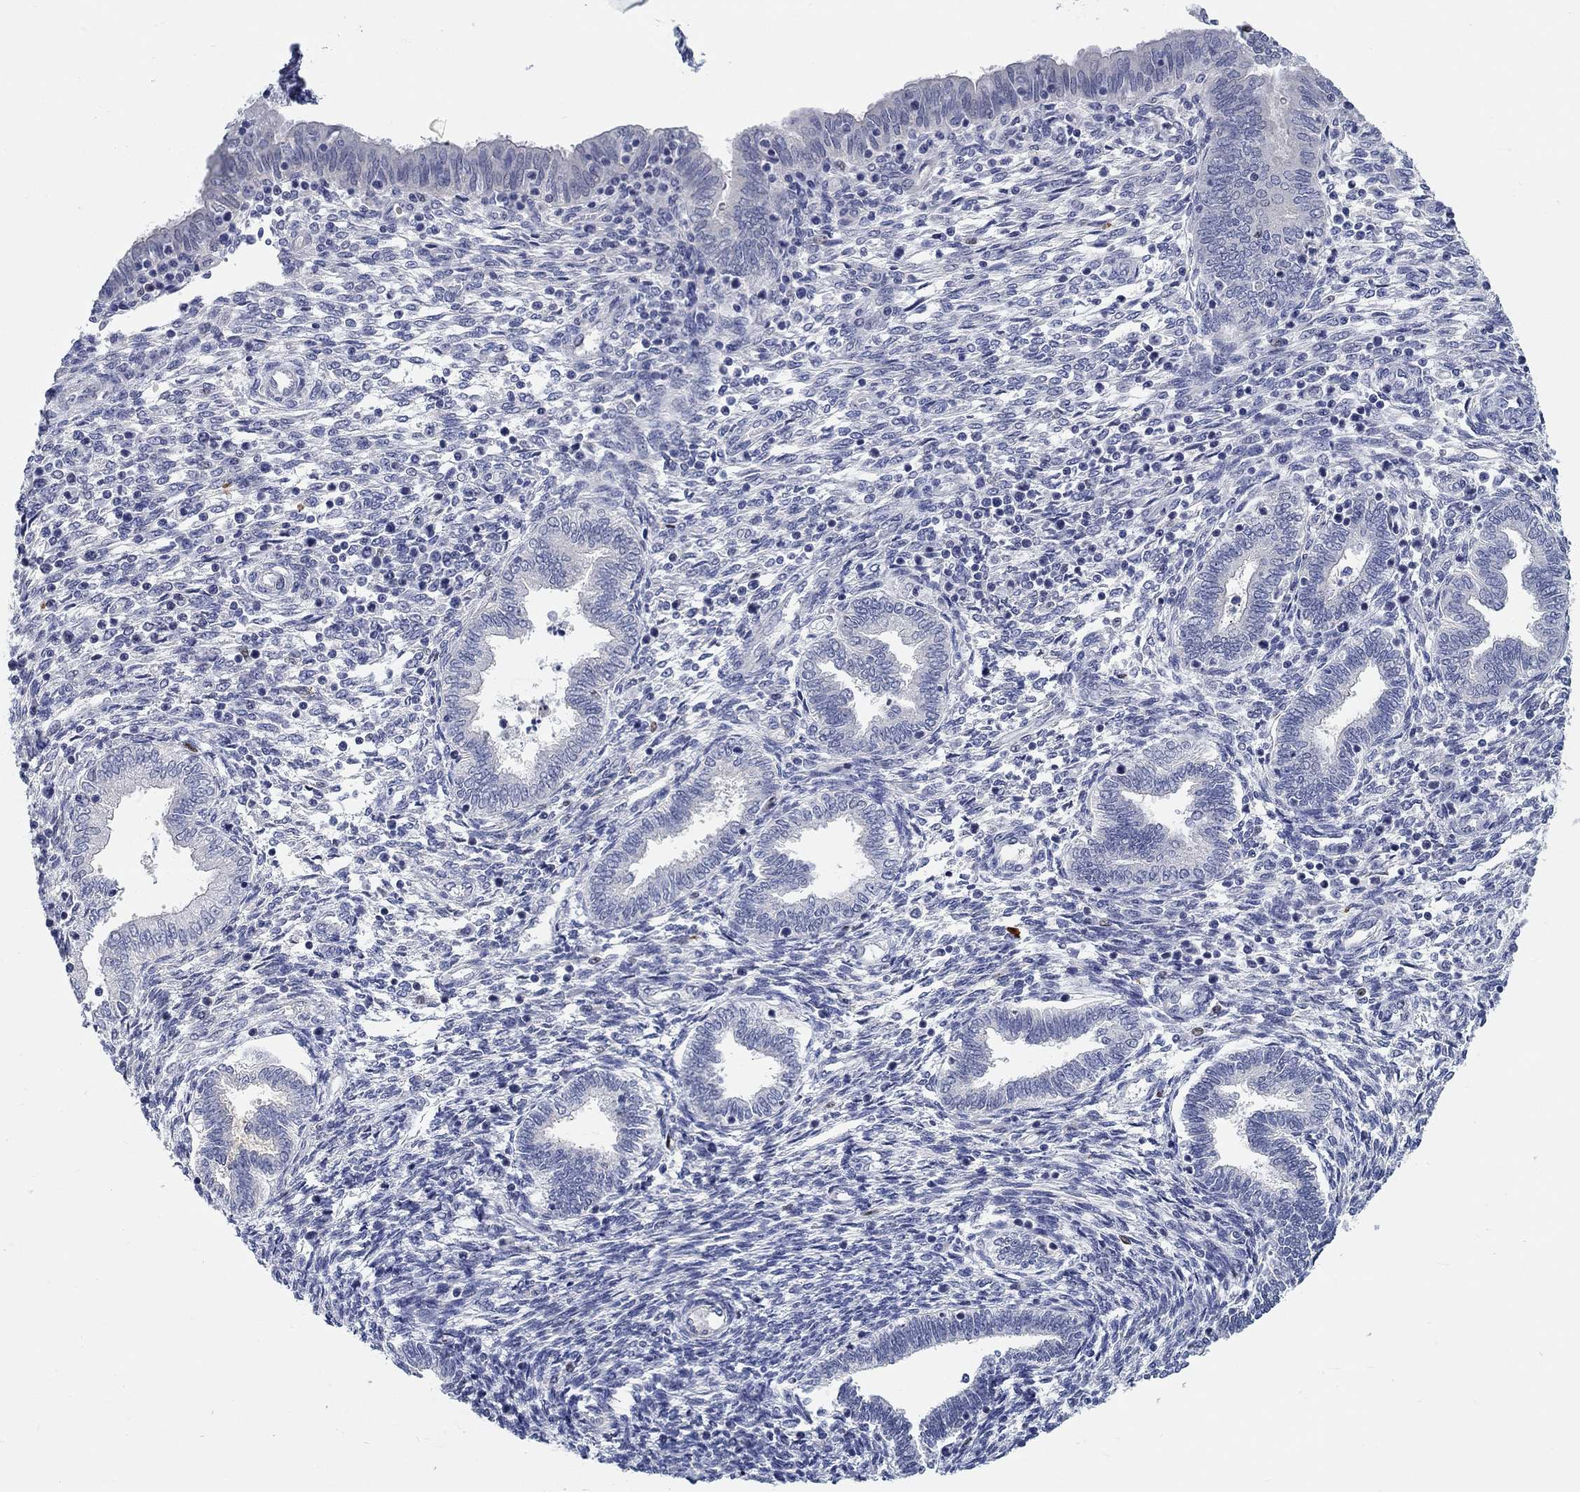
{"staining": {"intensity": "negative", "quantity": "none", "location": "none"}, "tissue": "endometrium", "cell_type": "Cells in endometrial stroma", "image_type": "normal", "snomed": [{"axis": "morphology", "description": "Normal tissue, NOS"}, {"axis": "topography", "description": "Endometrium"}], "caption": "A micrograph of endometrium stained for a protein displays no brown staining in cells in endometrial stroma. (Immunohistochemistry, brightfield microscopy, high magnification).", "gene": "SMIM18", "patient": {"sex": "female", "age": 42}}